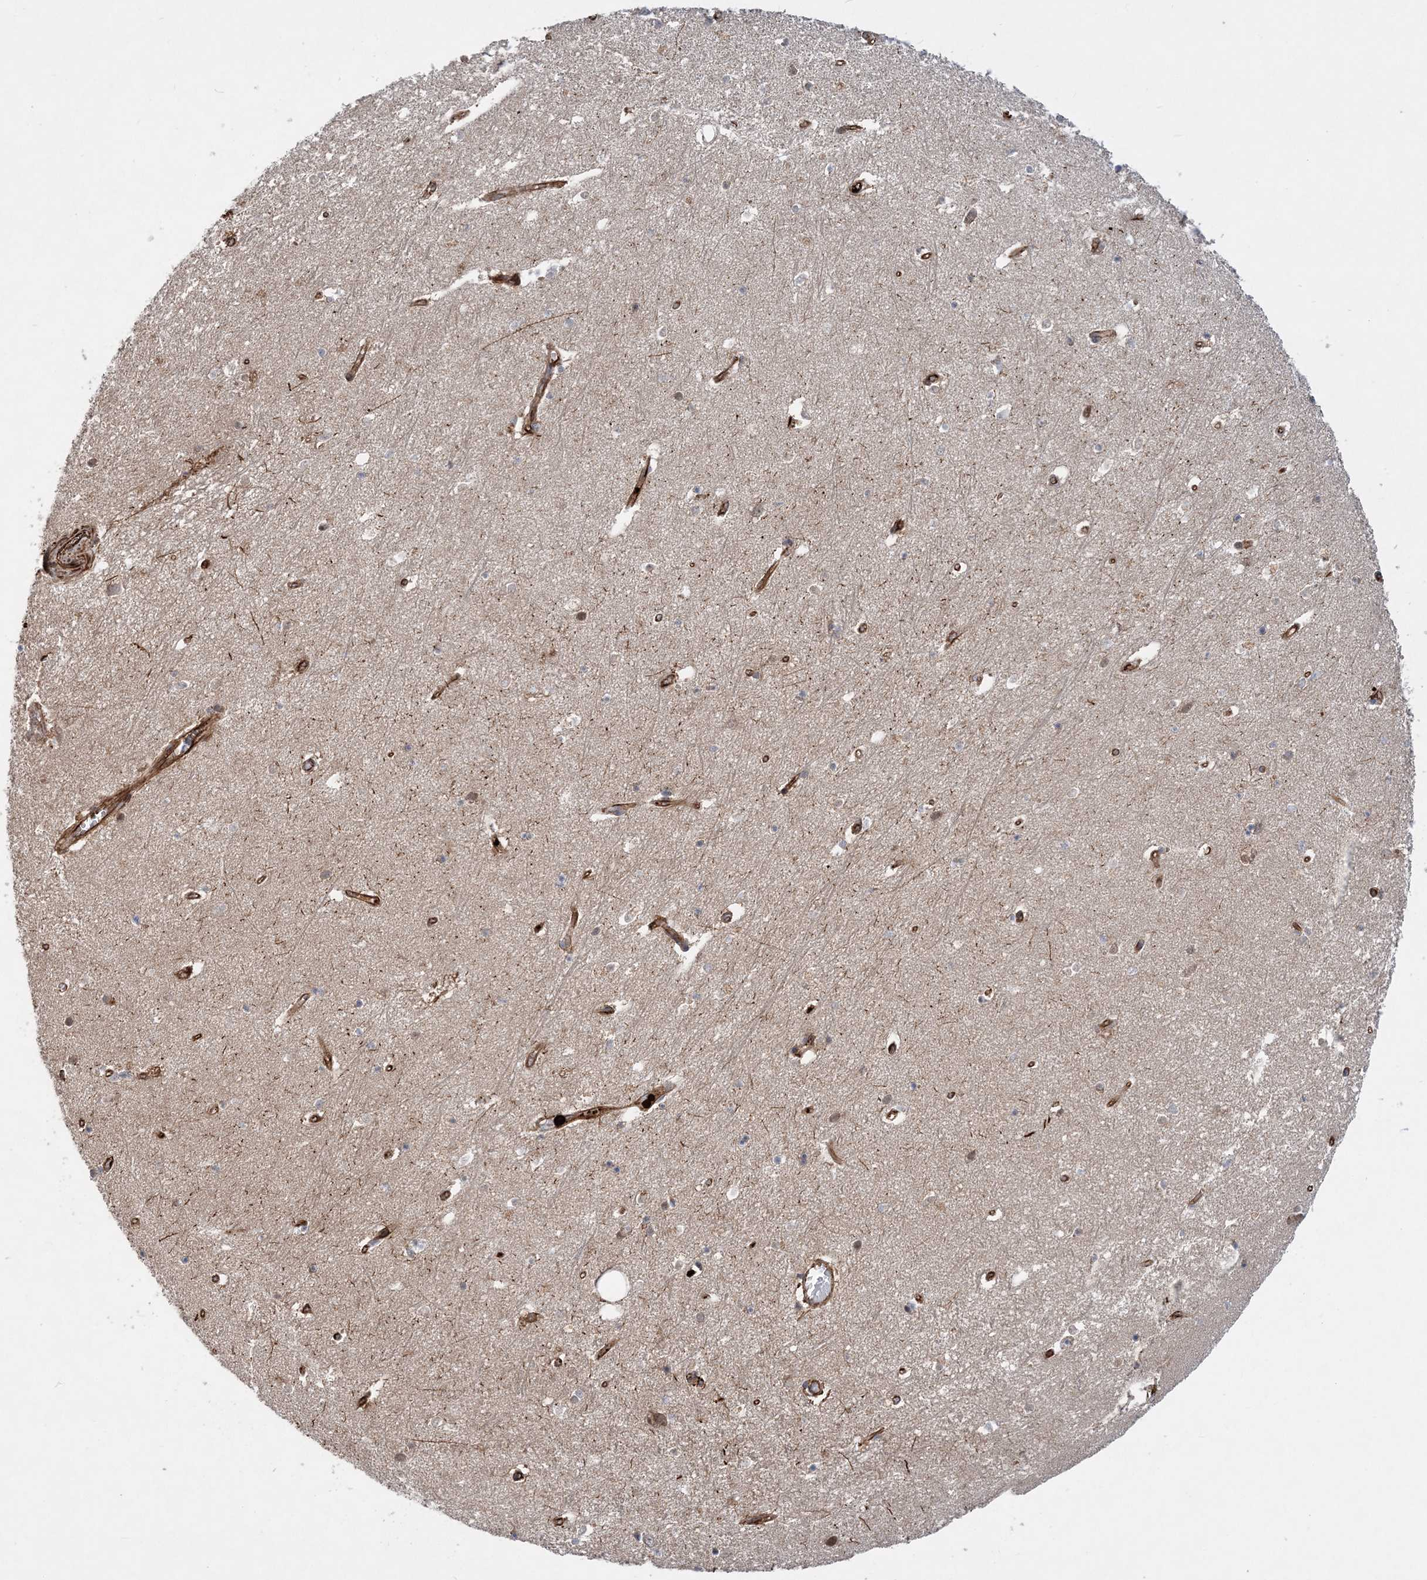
{"staining": {"intensity": "moderate", "quantity": "<25%", "location": "cytoplasmic/membranous"}, "tissue": "hippocampus", "cell_type": "Glial cells", "image_type": "normal", "snomed": [{"axis": "morphology", "description": "Normal tissue, NOS"}, {"axis": "topography", "description": "Hippocampus"}], "caption": "Protein staining reveals moderate cytoplasmic/membranous staining in about <25% of glial cells in benign hippocampus. (Stains: DAB (3,3'-diaminobenzidine) in brown, nuclei in blue, Microscopy: brightfield microscopy at high magnification).", "gene": "FAM114A2", "patient": {"sex": "female", "age": 64}}